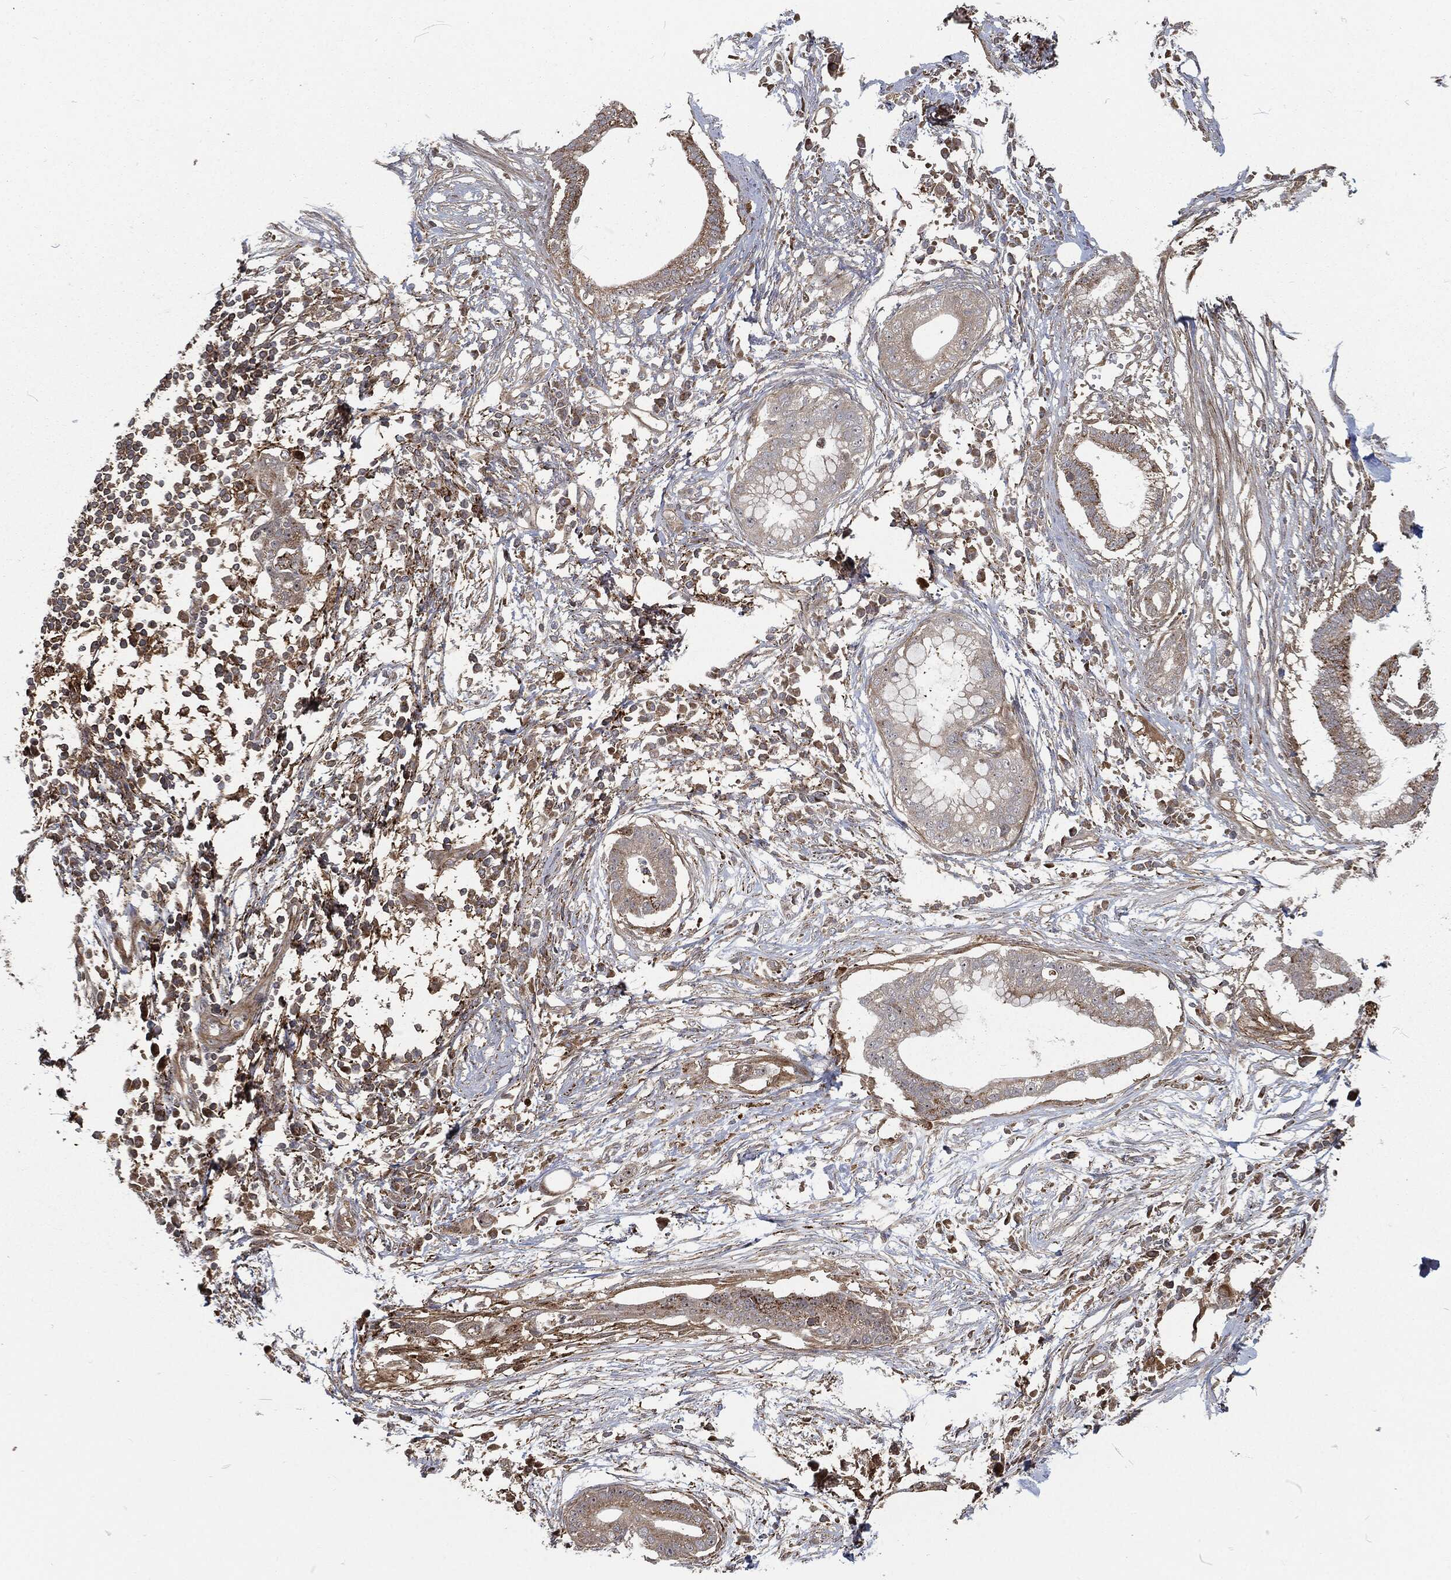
{"staining": {"intensity": "negative", "quantity": "none", "location": "none"}, "tissue": "pancreatic cancer", "cell_type": "Tumor cells", "image_type": "cancer", "snomed": [{"axis": "morphology", "description": "Normal tissue, NOS"}, {"axis": "morphology", "description": "Adenocarcinoma, NOS"}, {"axis": "topography", "description": "Pancreas"}], "caption": "Pancreatic cancer (adenocarcinoma) stained for a protein using immunohistochemistry (IHC) shows no staining tumor cells.", "gene": "RFTN1", "patient": {"sex": "female", "age": 58}}